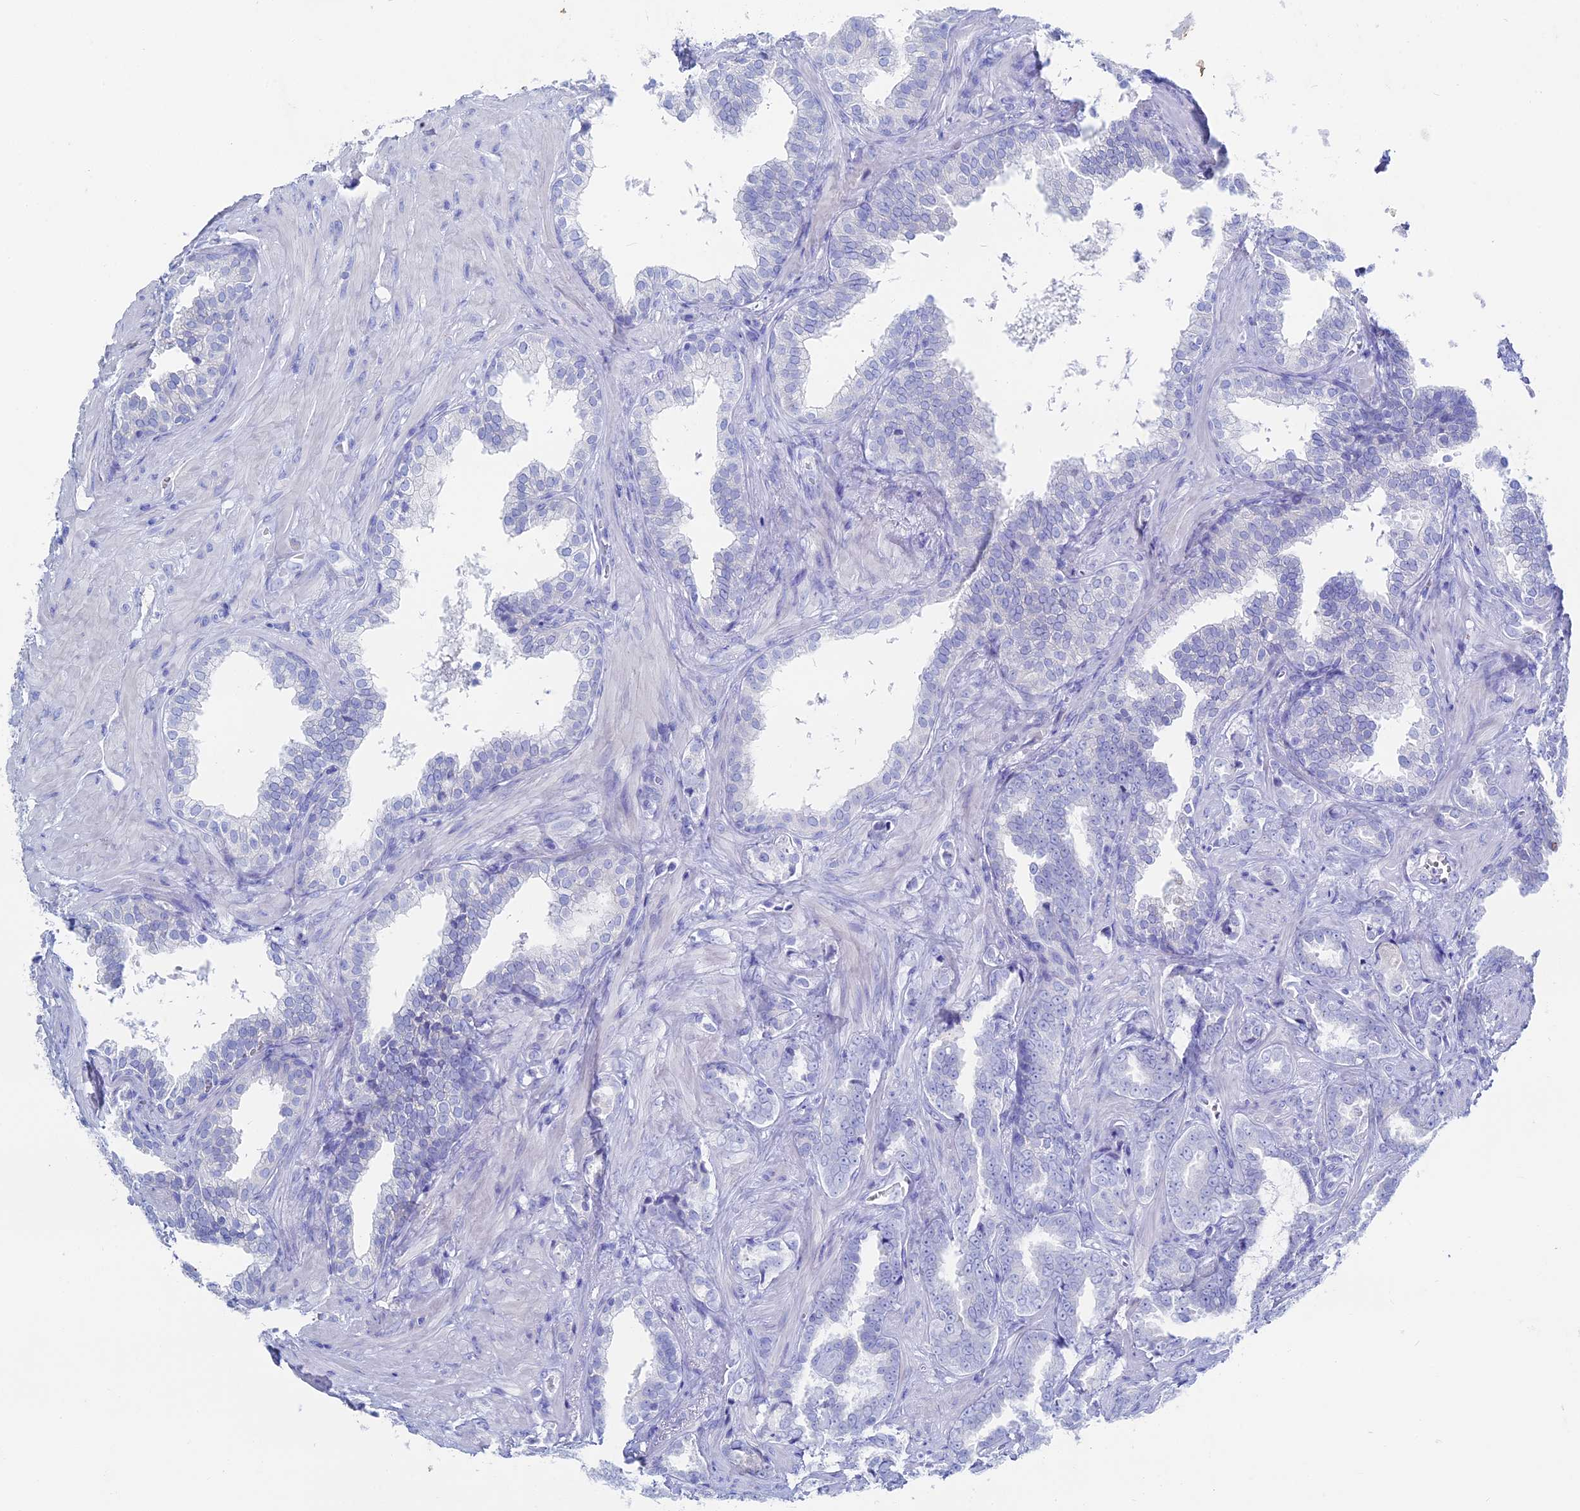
{"staining": {"intensity": "negative", "quantity": "none", "location": "none"}, "tissue": "prostate cancer", "cell_type": "Tumor cells", "image_type": "cancer", "snomed": [{"axis": "morphology", "description": "Adenocarcinoma, High grade"}, {"axis": "topography", "description": "Prostate and seminal vesicle, NOS"}], "caption": "High power microscopy micrograph of an immunohistochemistry (IHC) histopathology image of prostate cancer, revealing no significant staining in tumor cells.", "gene": "UNC119", "patient": {"sex": "male", "age": 67}}